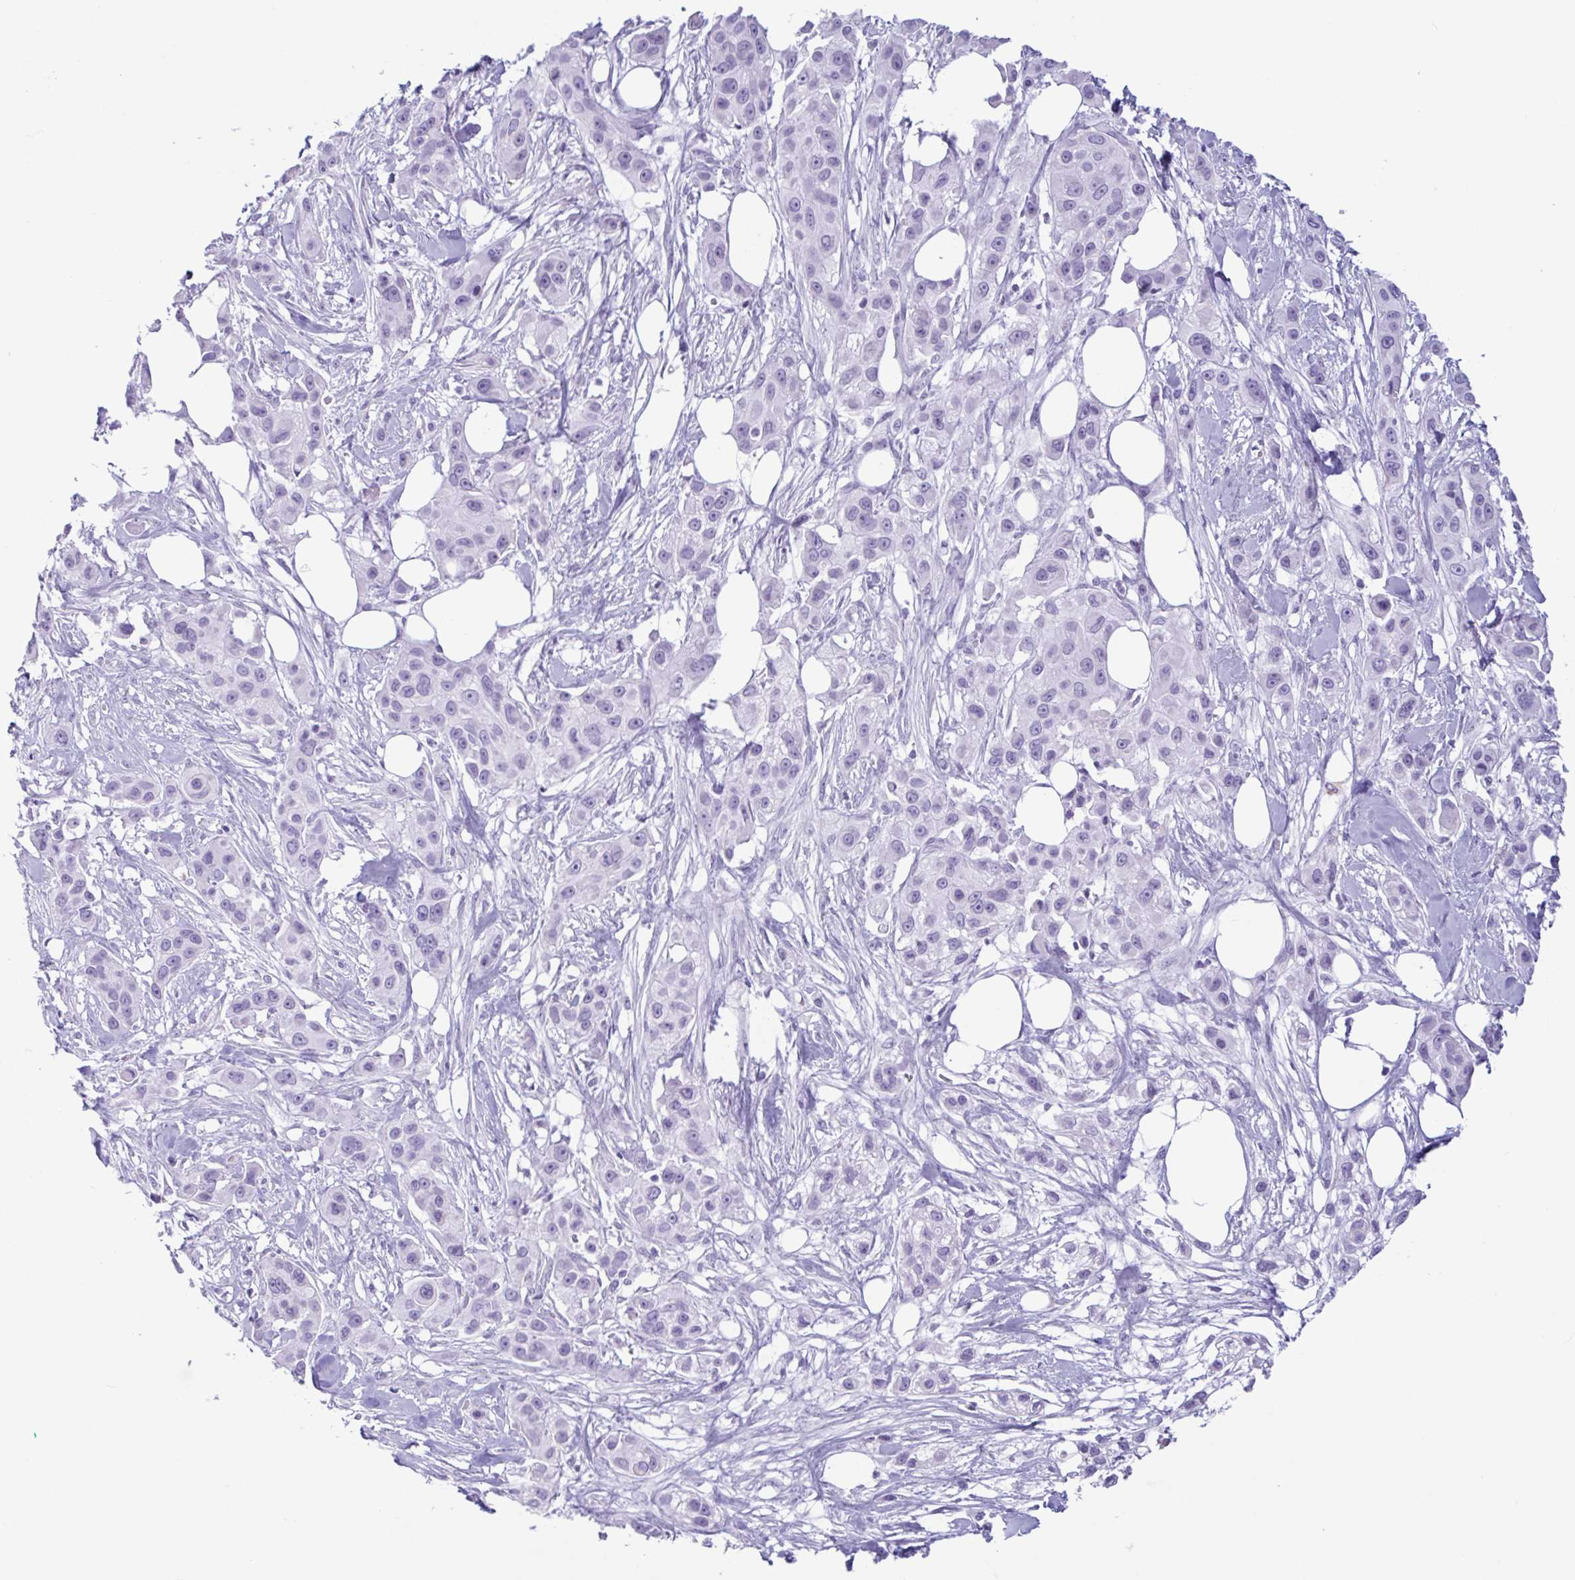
{"staining": {"intensity": "negative", "quantity": "none", "location": "none"}, "tissue": "skin cancer", "cell_type": "Tumor cells", "image_type": "cancer", "snomed": [{"axis": "morphology", "description": "Squamous cell carcinoma, NOS"}, {"axis": "topography", "description": "Skin"}], "caption": "Immunohistochemical staining of human squamous cell carcinoma (skin) exhibits no significant expression in tumor cells.", "gene": "CTSE", "patient": {"sex": "male", "age": 63}}